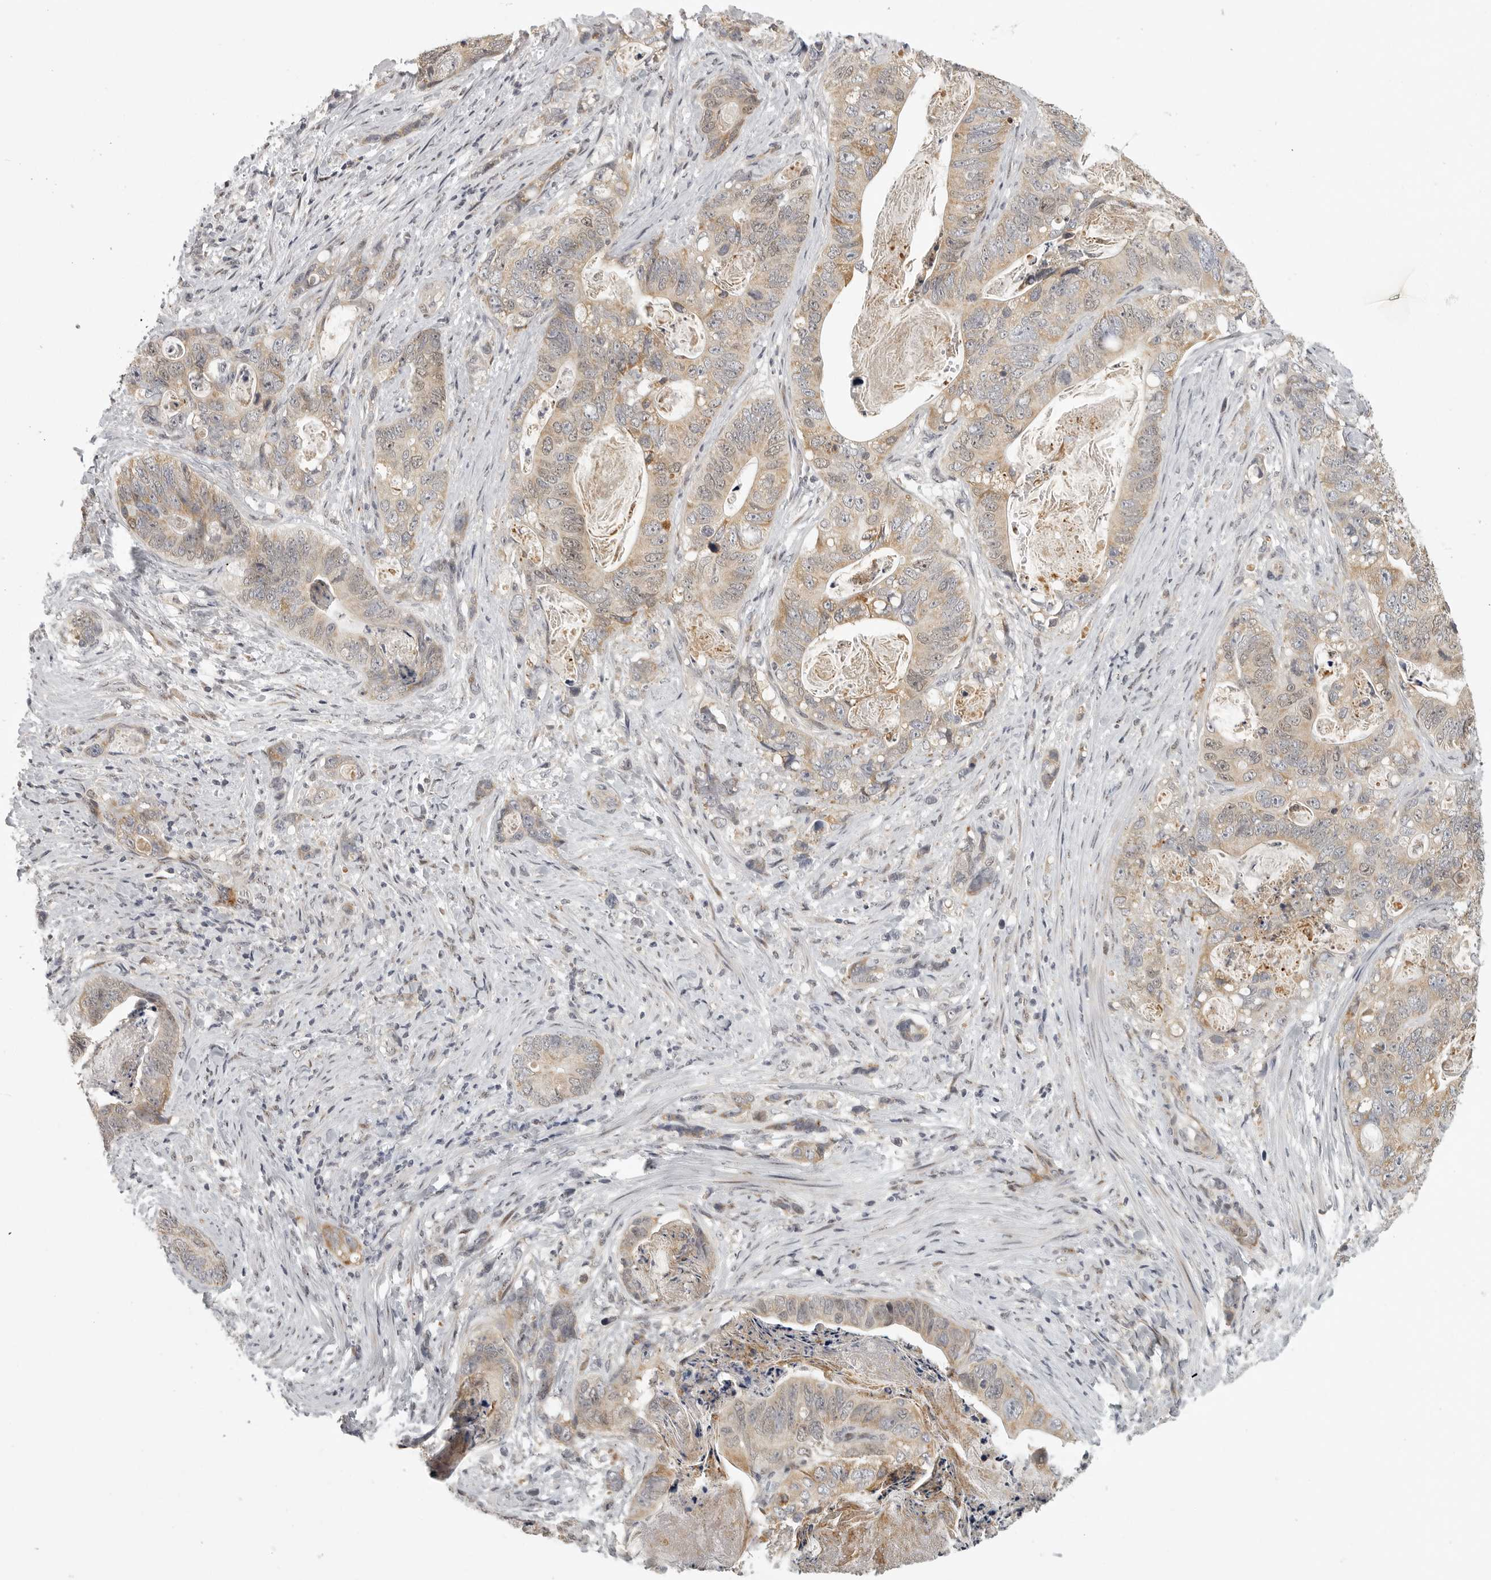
{"staining": {"intensity": "weak", "quantity": ">75%", "location": "cytoplasmic/membranous"}, "tissue": "stomach cancer", "cell_type": "Tumor cells", "image_type": "cancer", "snomed": [{"axis": "morphology", "description": "Normal tissue, NOS"}, {"axis": "morphology", "description": "Adenocarcinoma, NOS"}, {"axis": "topography", "description": "Stomach"}], "caption": "Tumor cells show low levels of weak cytoplasmic/membranous expression in approximately >75% of cells in stomach adenocarcinoma. (DAB (3,3'-diaminobenzidine) IHC, brown staining for protein, blue staining for nuclei).", "gene": "POLE2", "patient": {"sex": "female", "age": 89}}